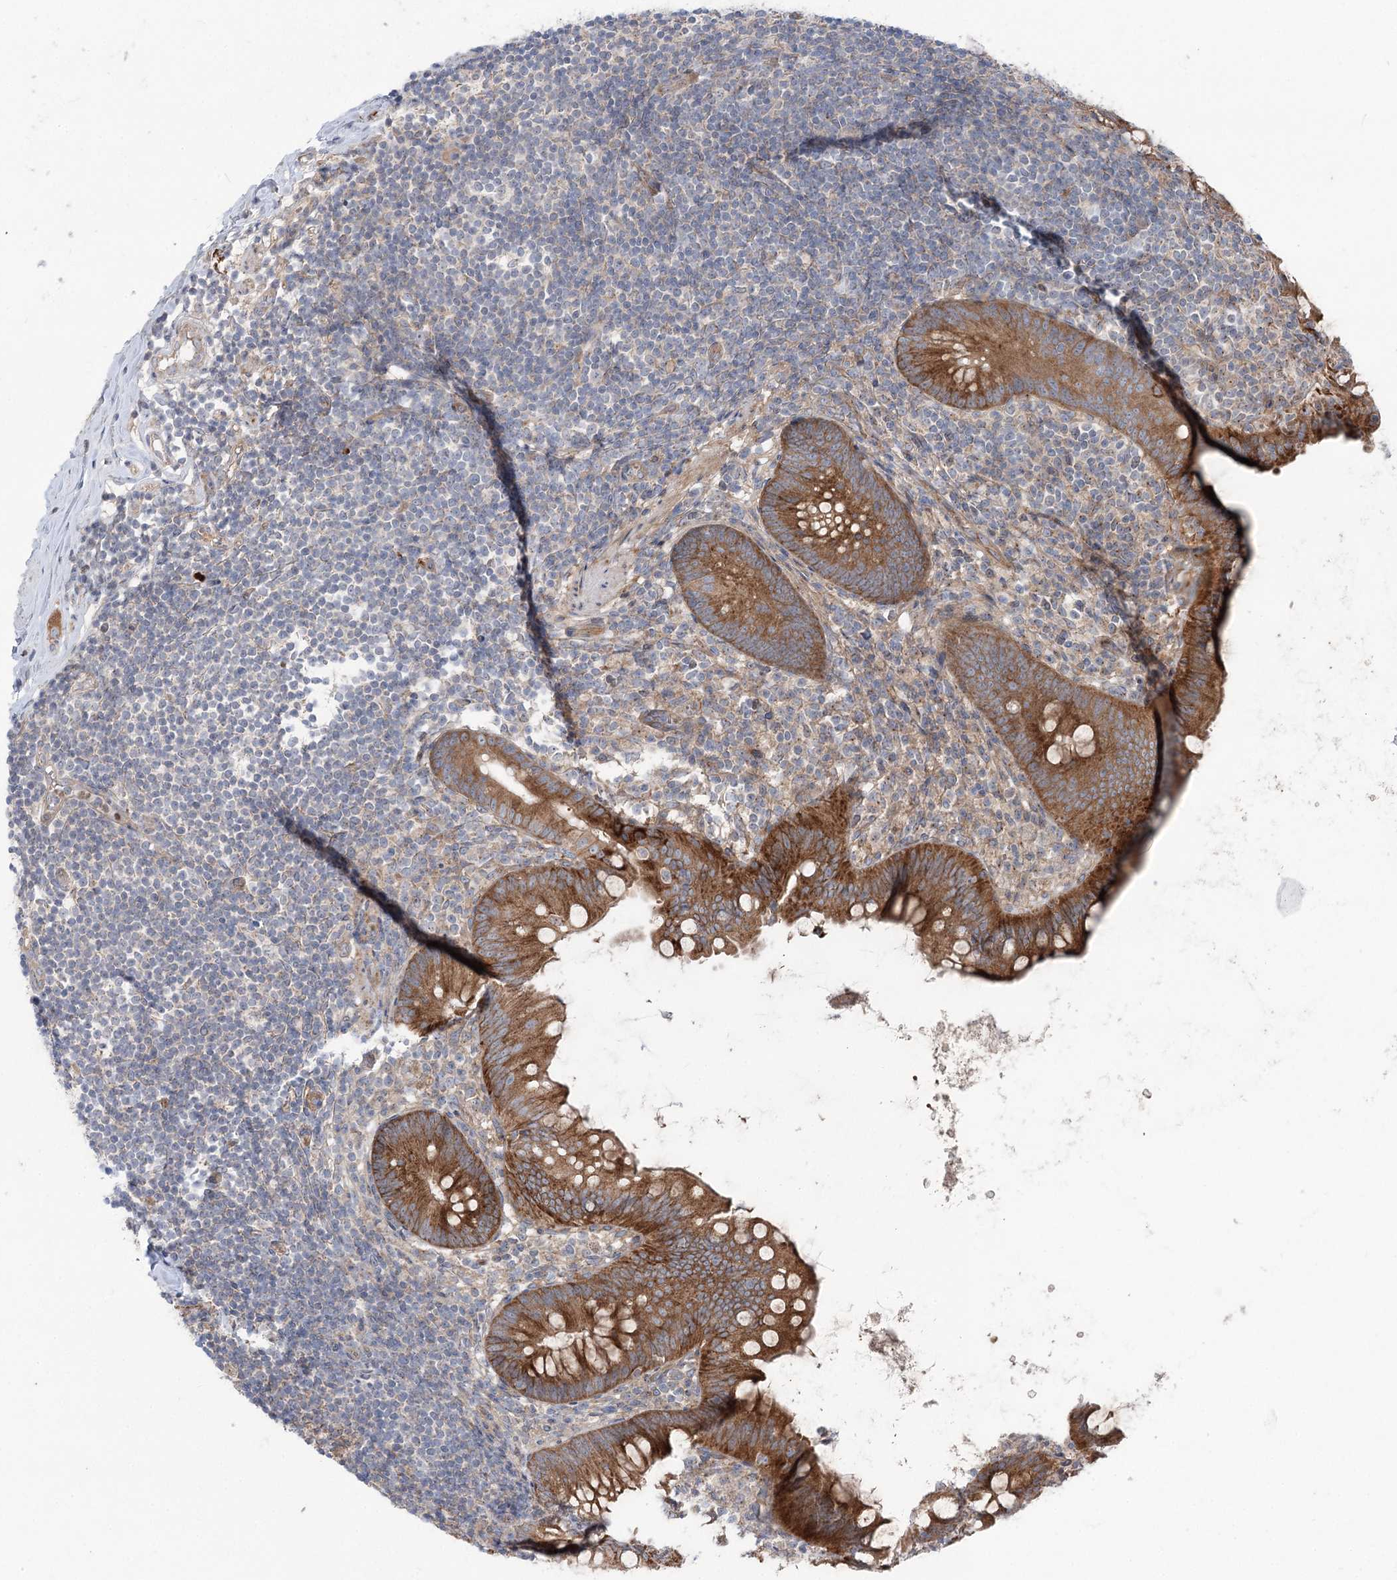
{"staining": {"intensity": "strong", "quantity": ">75%", "location": "cytoplasmic/membranous"}, "tissue": "appendix", "cell_type": "Glandular cells", "image_type": "normal", "snomed": [{"axis": "morphology", "description": "Normal tissue, NOS"}, {"axis": "topography", "description": "Appendix"}], "caption": "Immunohistochemical staining of normal appendix reveals strong cytoplasmic/membranous protein positivity in about >75% of glandular cells.", "gene": "SCN11A", "patient": {"sex": "female", "age": 62}}